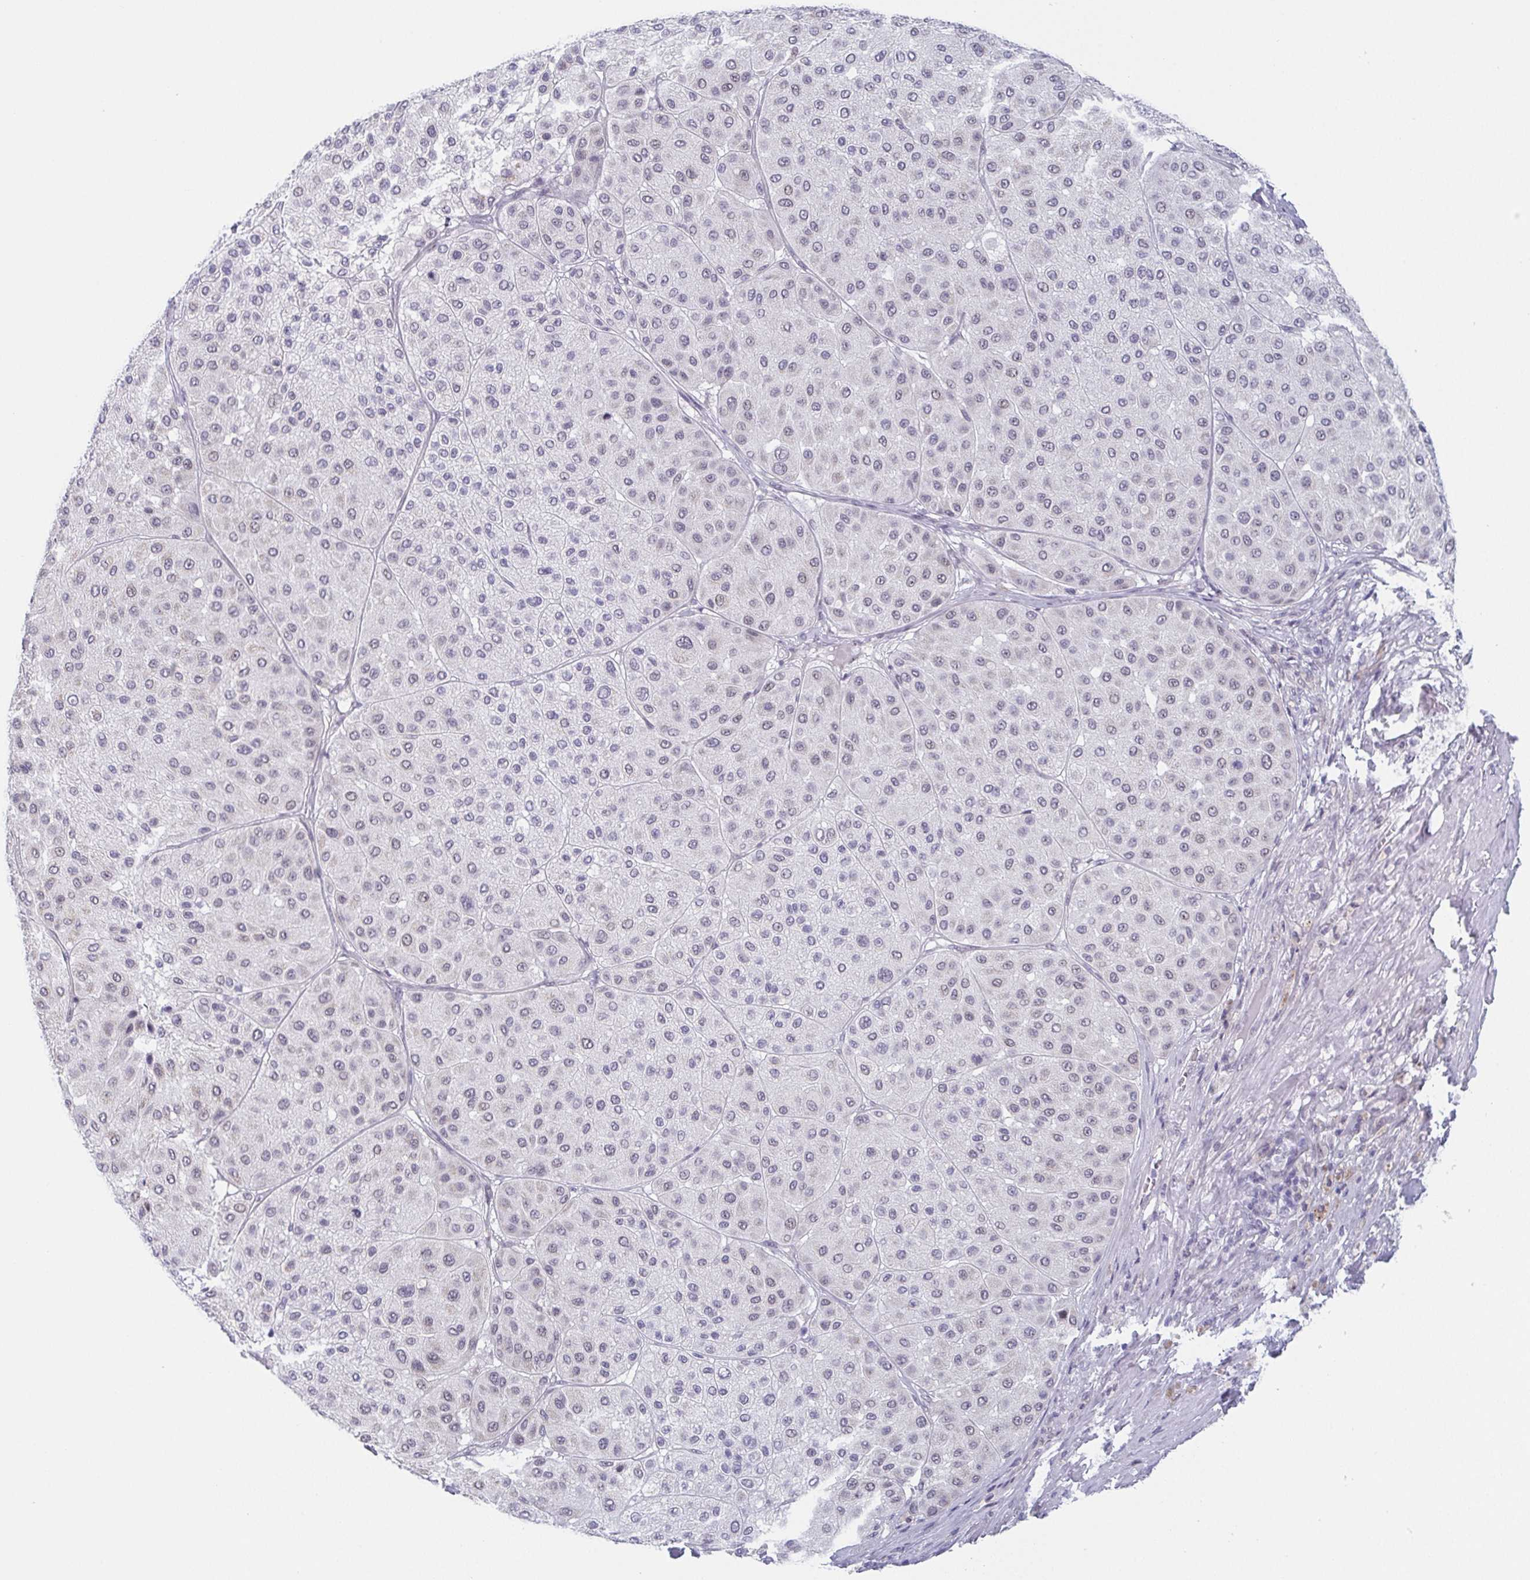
{"staining": {"intensity": "negative", "quantity": "none", "location": "none"}, "tissue": "melanoma", "cell_type": "Tumor cells", "image_type": "cancer", "snomed": [{"axis": "morphology", "description": "Malignant melanoma, Metastatic site"}, {"axis": "topography", "description": "Smooth muscle"}], "caption": "Immunohistochemical staining of human melanoma displays no significant positivity in tumor cells.", "gene": "EXOSC7", "patient": {"sex": "male", "age": 41}}